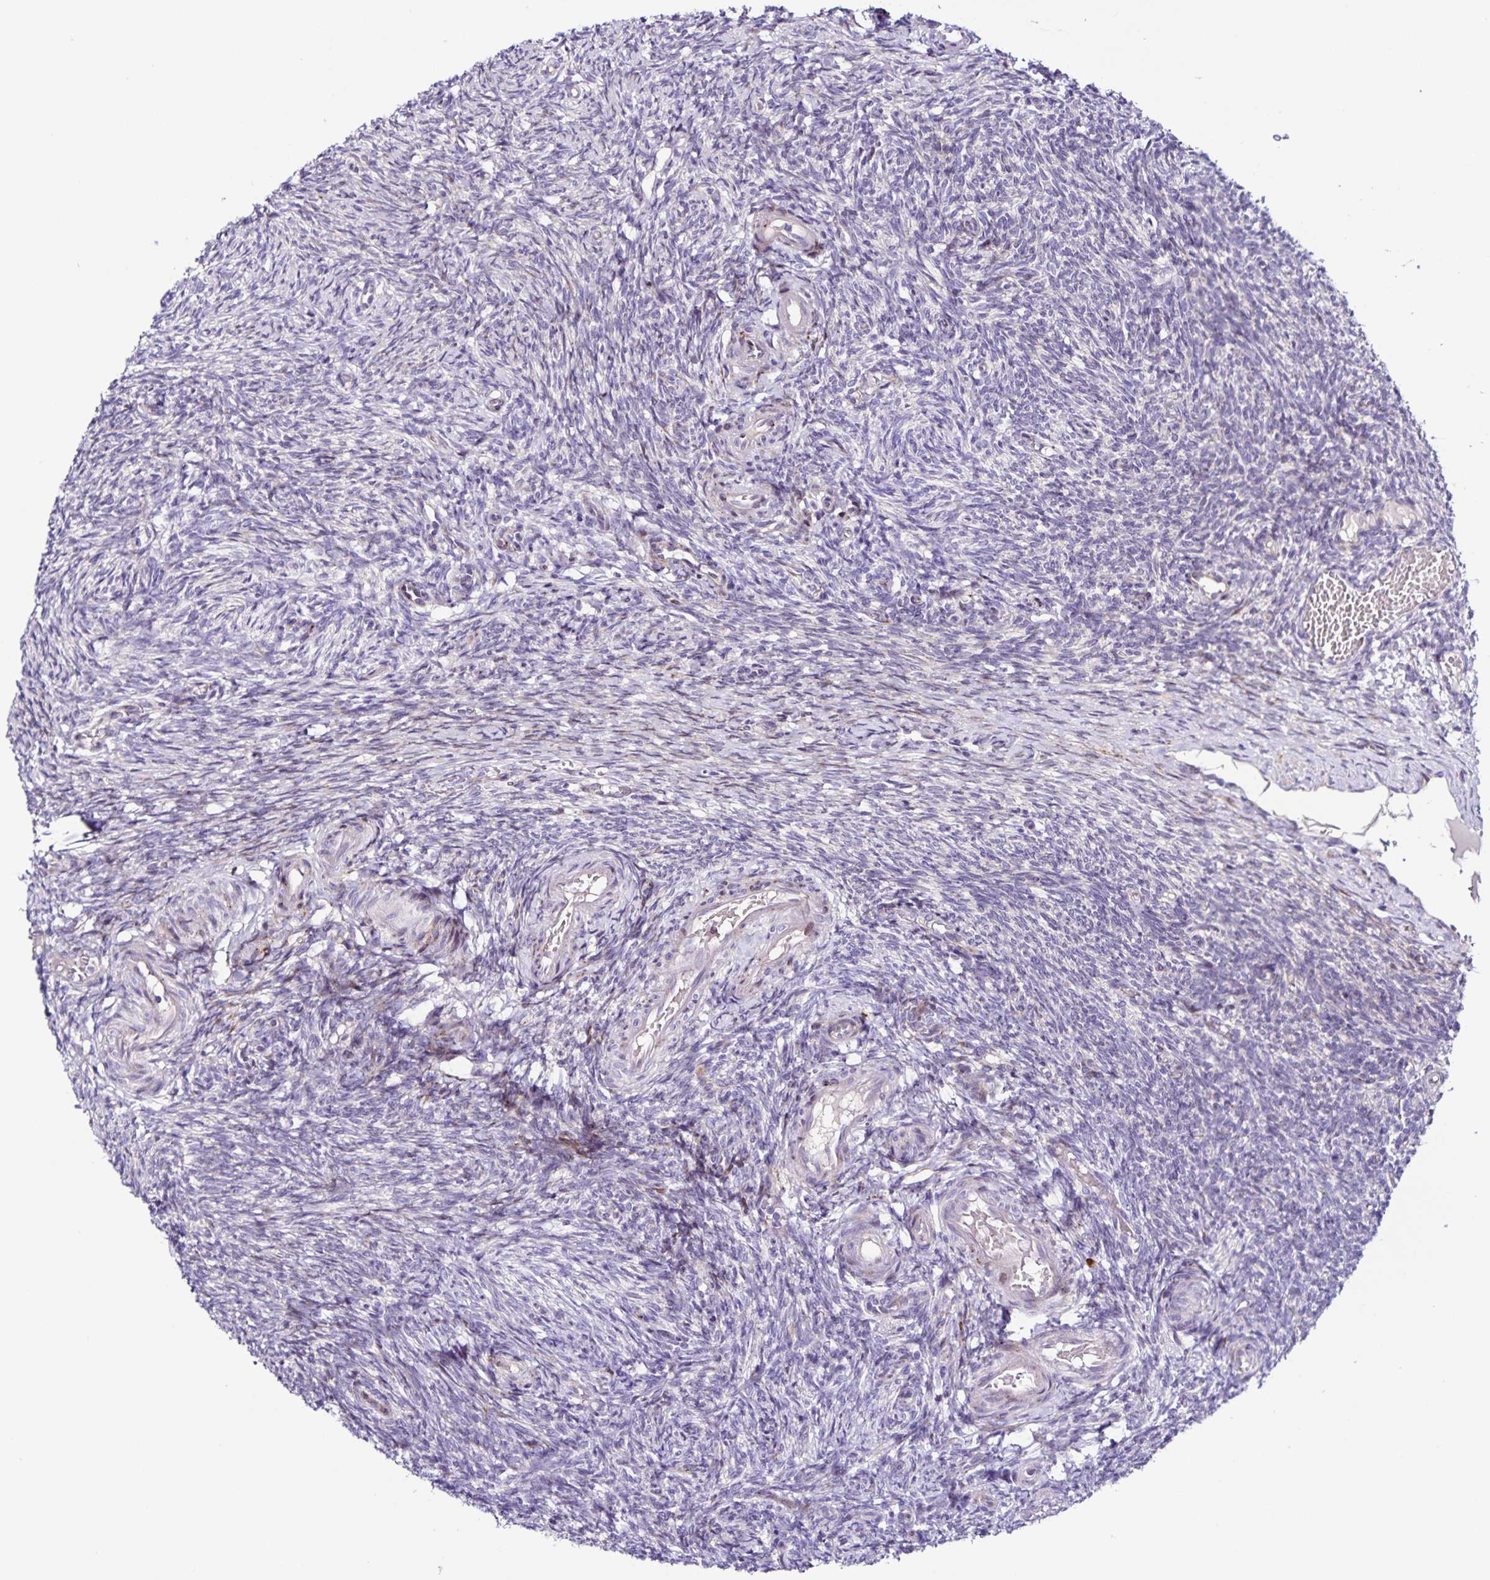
{"staining": {"intensity": "weak", "quantity": "<25%", "location": "cytoplasmic/membranous"}, "tissue": "ovary", "cell_type": "Follicle cells", "image_type": "normal", "snomed": [{"axis": "morphology", "description": "Normal tissue, NOS"}, {"axis": "topography", "description": "Ovary"}], "caption": "DAB immunohistochemical staining of unremarkable human ovary displays no significant expression in follicle cells. (Stains: DAB immunohistochemistry with hematoxylin counter stain, Microscopy: brightfield microscopy at high magnification).", "gene": "OSBPL5", "patient": {"sex": "female", "age": 39}}